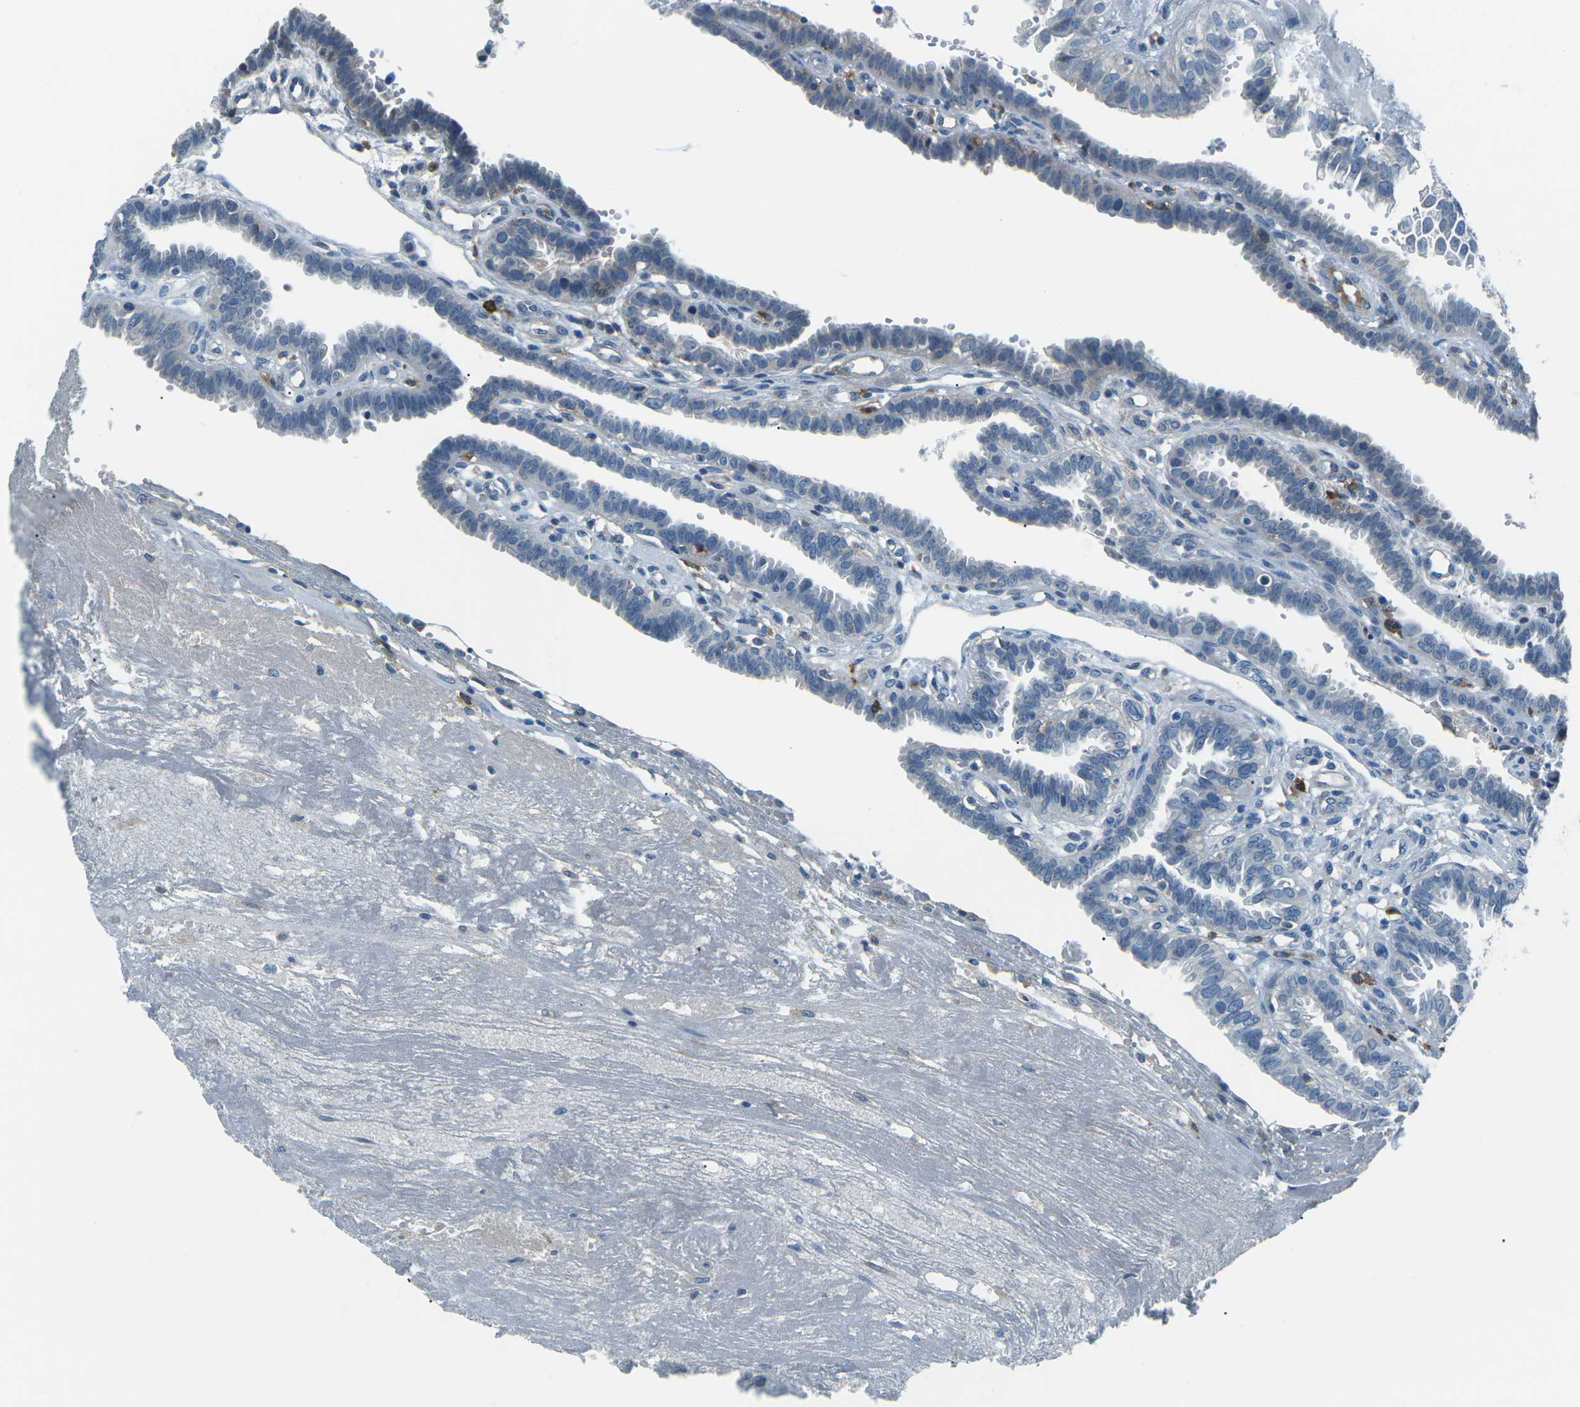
{"staining": {"intensity": "negative", "quantity": "none", "location": "none"}, "tissue": "fallopian tube", "cell_type": "Glandular cells", "image_type": "normal", "snomed": [{"axis": "morphology", "description": "Normal tissue, NOS"}, {"axis": "topography", "description": "Fallopian tube"}, {"axis": "topography", "description": "Placenta"}], "caption": "Histopathology image shows no protein staining in glandular cells of benign fallopian tube.", "gene": "CD1D", "patient": {"sex": "female", "age": 34}}